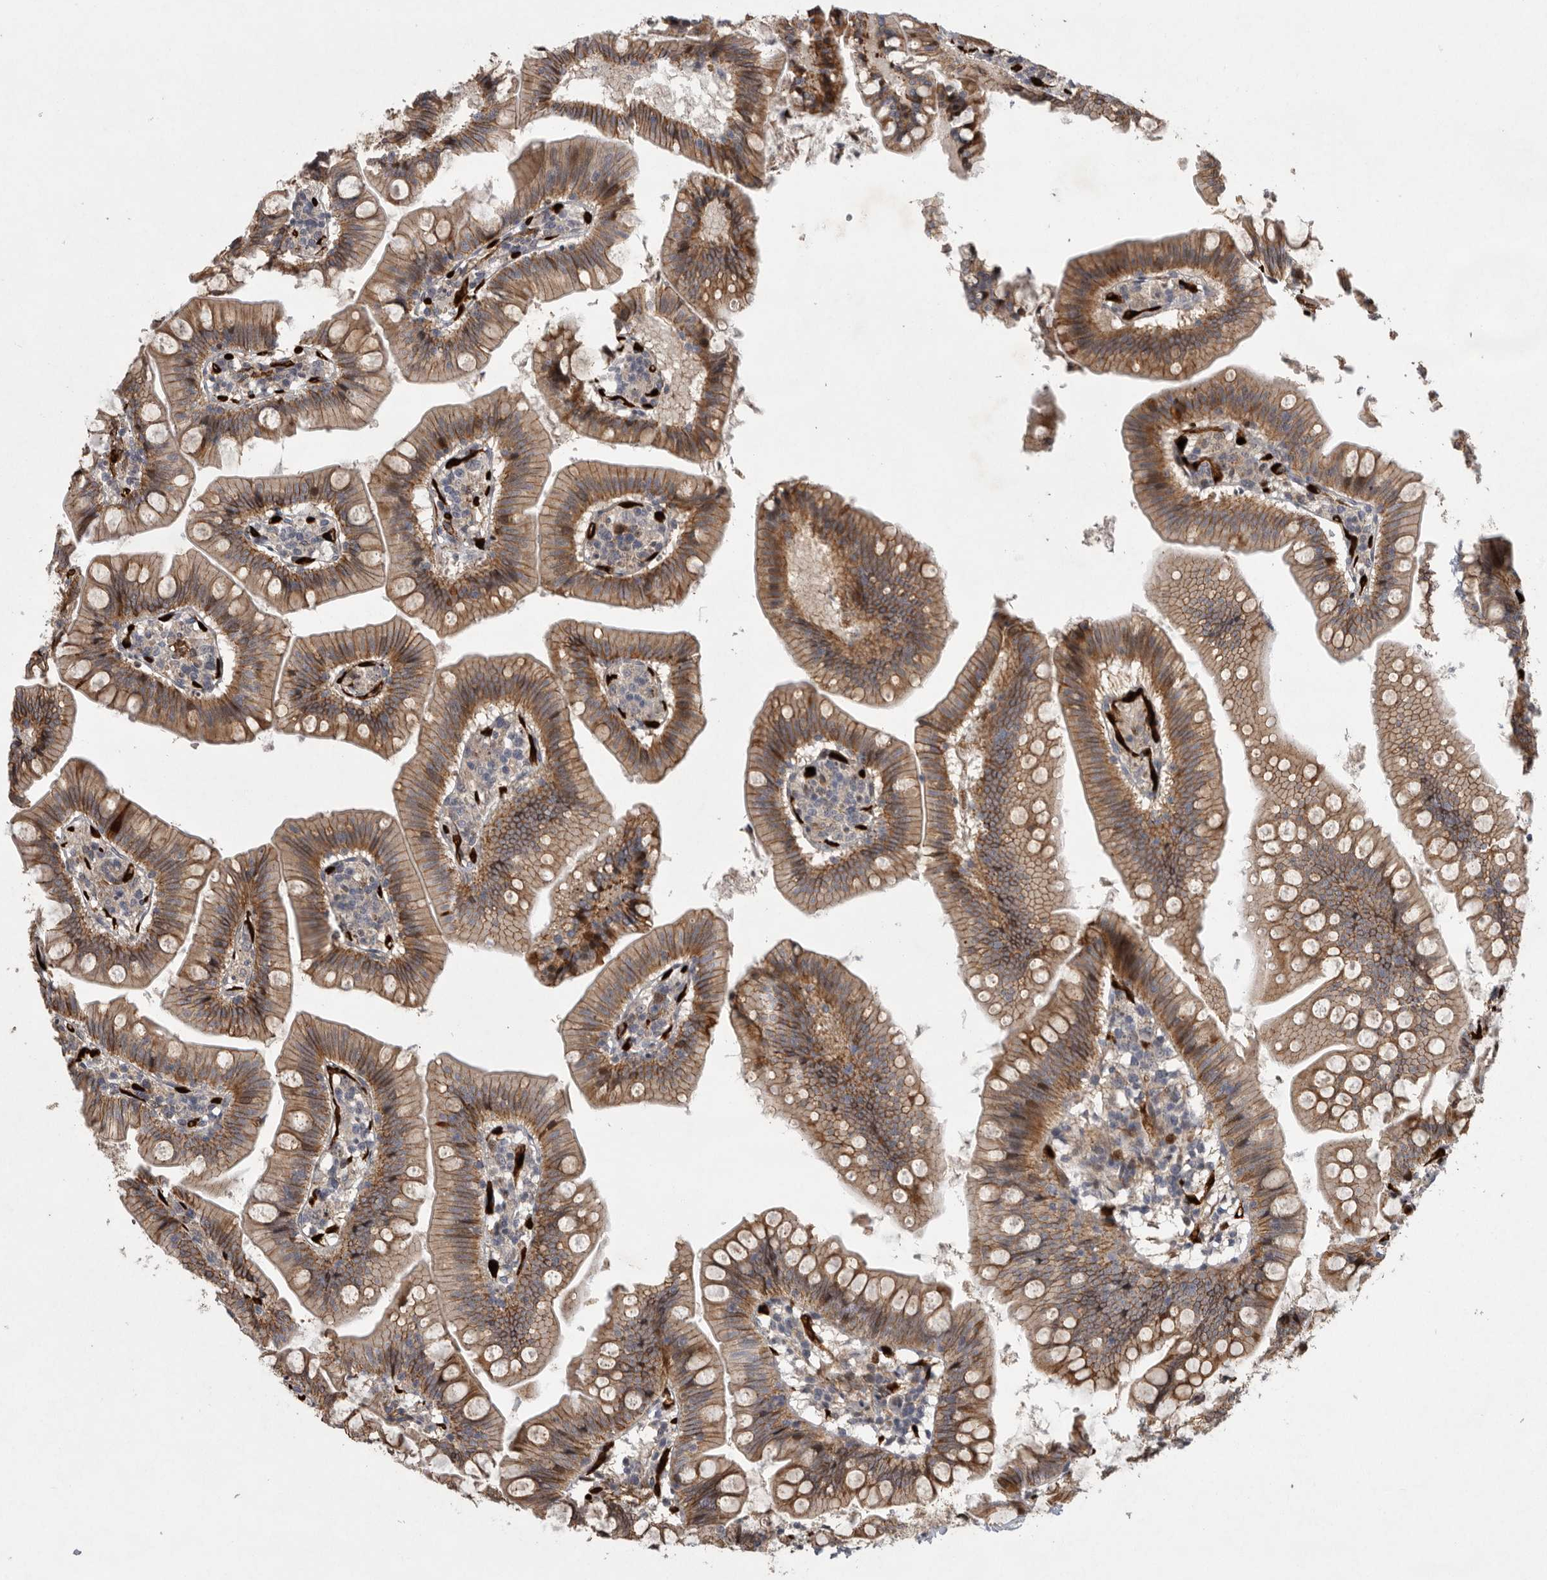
{"staining": {"intensity": "moderate", "quantity": ">75%", "location": "cytoplasmic/membranous"}, "tissue": "small intestine", "cell_type": "Glandular cells", "image_type": "normal", "snomed": [{"axis": "morphology", "description": "Normal tissue, NOS"}, {"axis": "topography", "description": "Small intestine"}], "caption": "This is an image of immunohistochemistry (IHC) staining of unremarkable small intestine, which shows moderate staining in the cytoplasmic/membranous of glandular cells.", "gene": "MPDZ", "patient": {"sex": "male", "age": 7}}